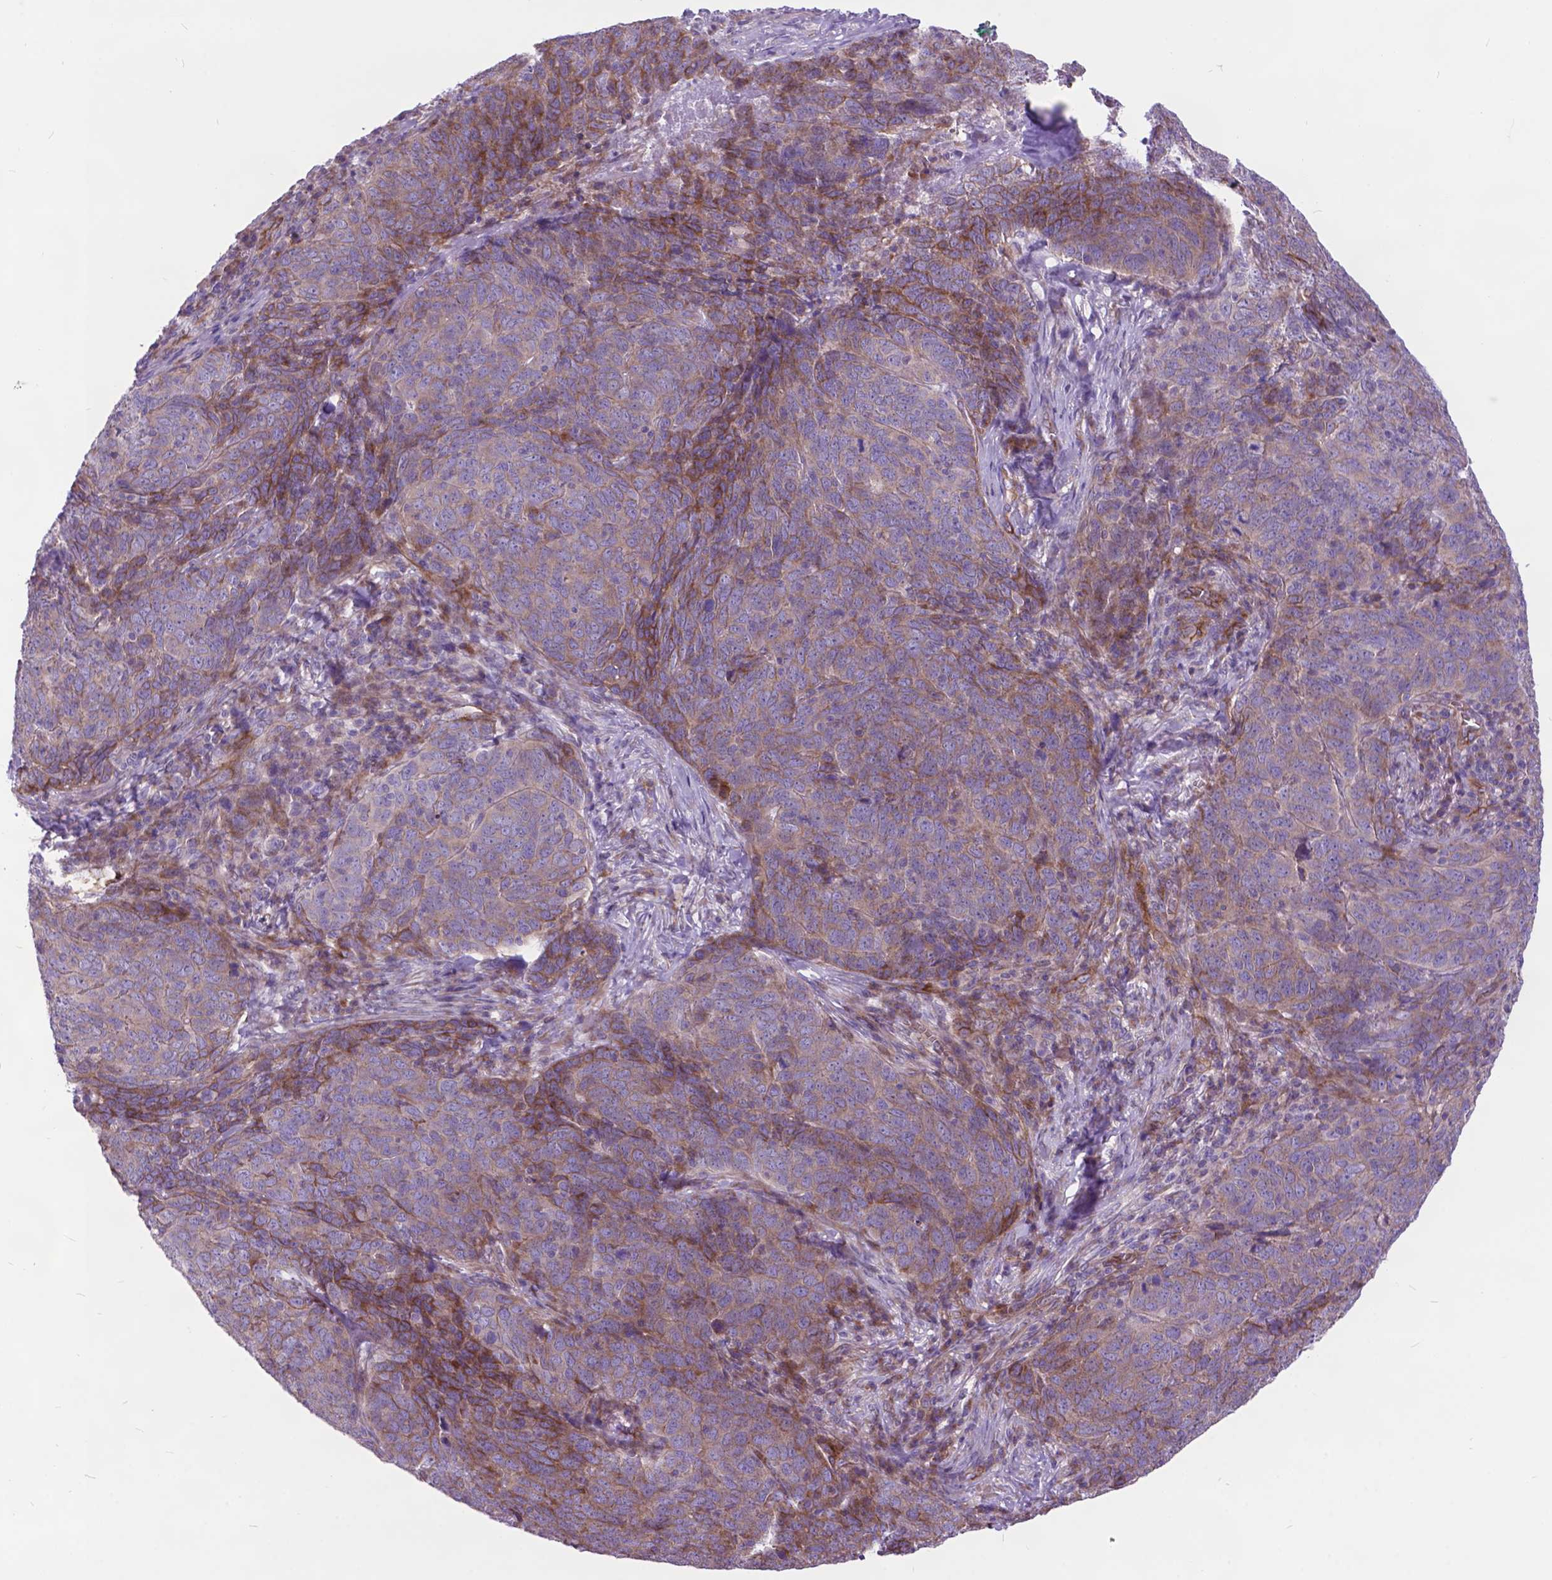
{"staining": {"intensity": "moderate", "quantity": "<25%", "location": "cytoplasmic/membranous"}, "tissue": "skin cancer", "cell_type": "Tumor cells", "image_type": "cancer", "snomed": [{"axis": "morphology", "description": "Squamous cell carcinoma, NOS"}, {"axis": "topography", "description": "Skin"}, {"axis": "topography", "description": "Anal"}], "caption": "This histopathology image displays skin cancer (squamous cell carcinoma) stained with immunohistochemistry (IHC) to label a protein in brown. The cytoplasmic/membranous of tumor cells show moderate positivity for the protein. Nuclei are counter-stained blue.", "gene": "FLT4", "patient": {"sex": "female", "age": 51}}